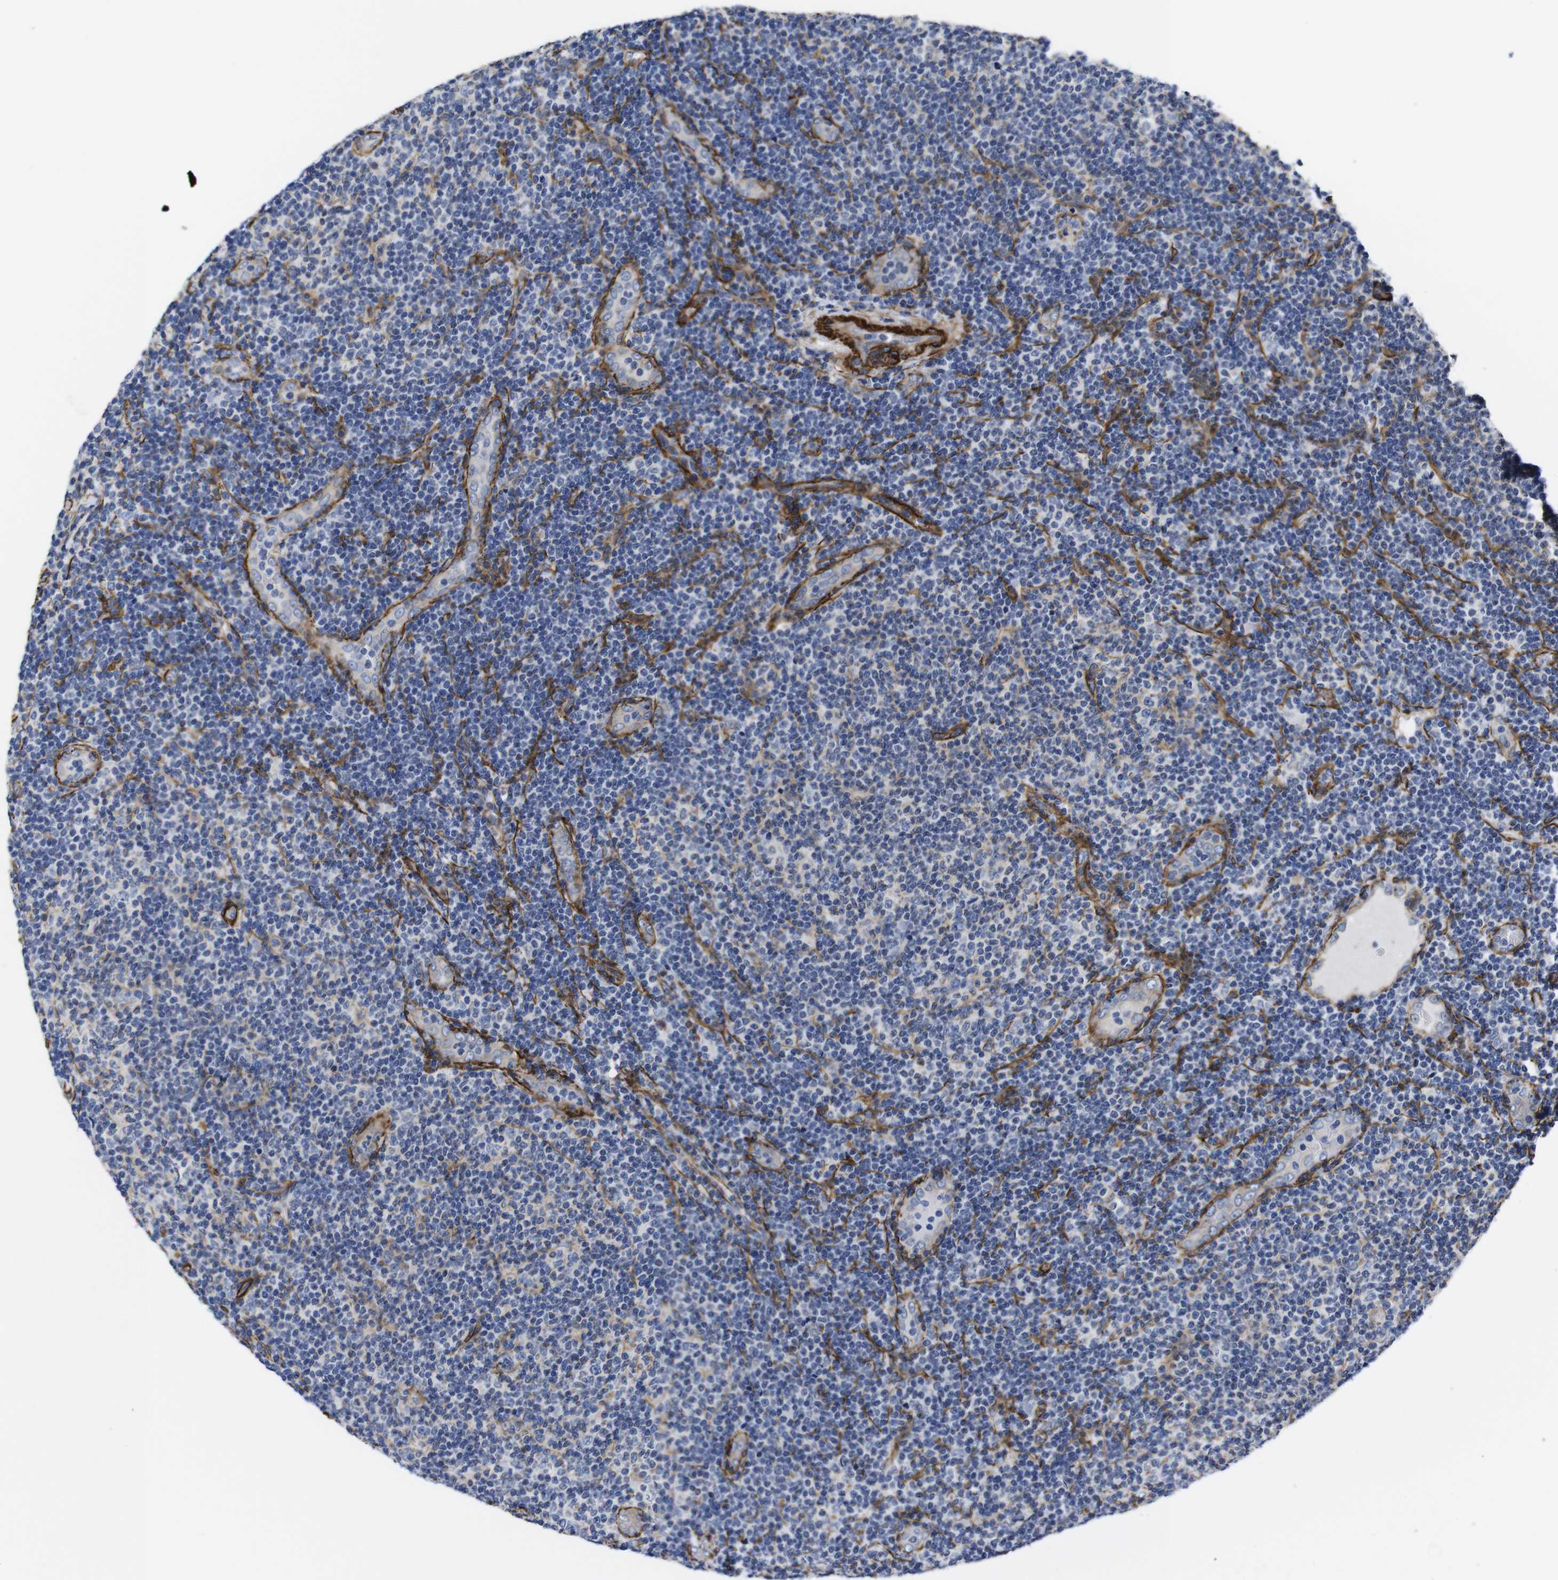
{"staining": {"intensity": "weak", "quantity": "25%-75%", "location": "cytoplasmic/membranous"}, "tissue": "lymphoma", "cell_type": "Tumor cells", "image_type": "cancer", "snomed": [{"axis": "morphology", "description": "Malignant lymphoma, non-Hodgkin's type, Low grade"}, {"axis": "topography", "description": "Lymph node"}], "caption": "Immunohistochemical staining of human low-grade malignant lymphoma, non-Hodgkin's type exhibits low levels of weak cytoplasmic/membranous expression in about 25%-75% of tumor cells. Using DAB (3,3'-diaminobenzidine) (brown) and hematoxylin (blue) stains, captured at high magnification using brightfield microscopy.", "gene": "WNT10A", "patient": {"sex": "male", "age": 83}}